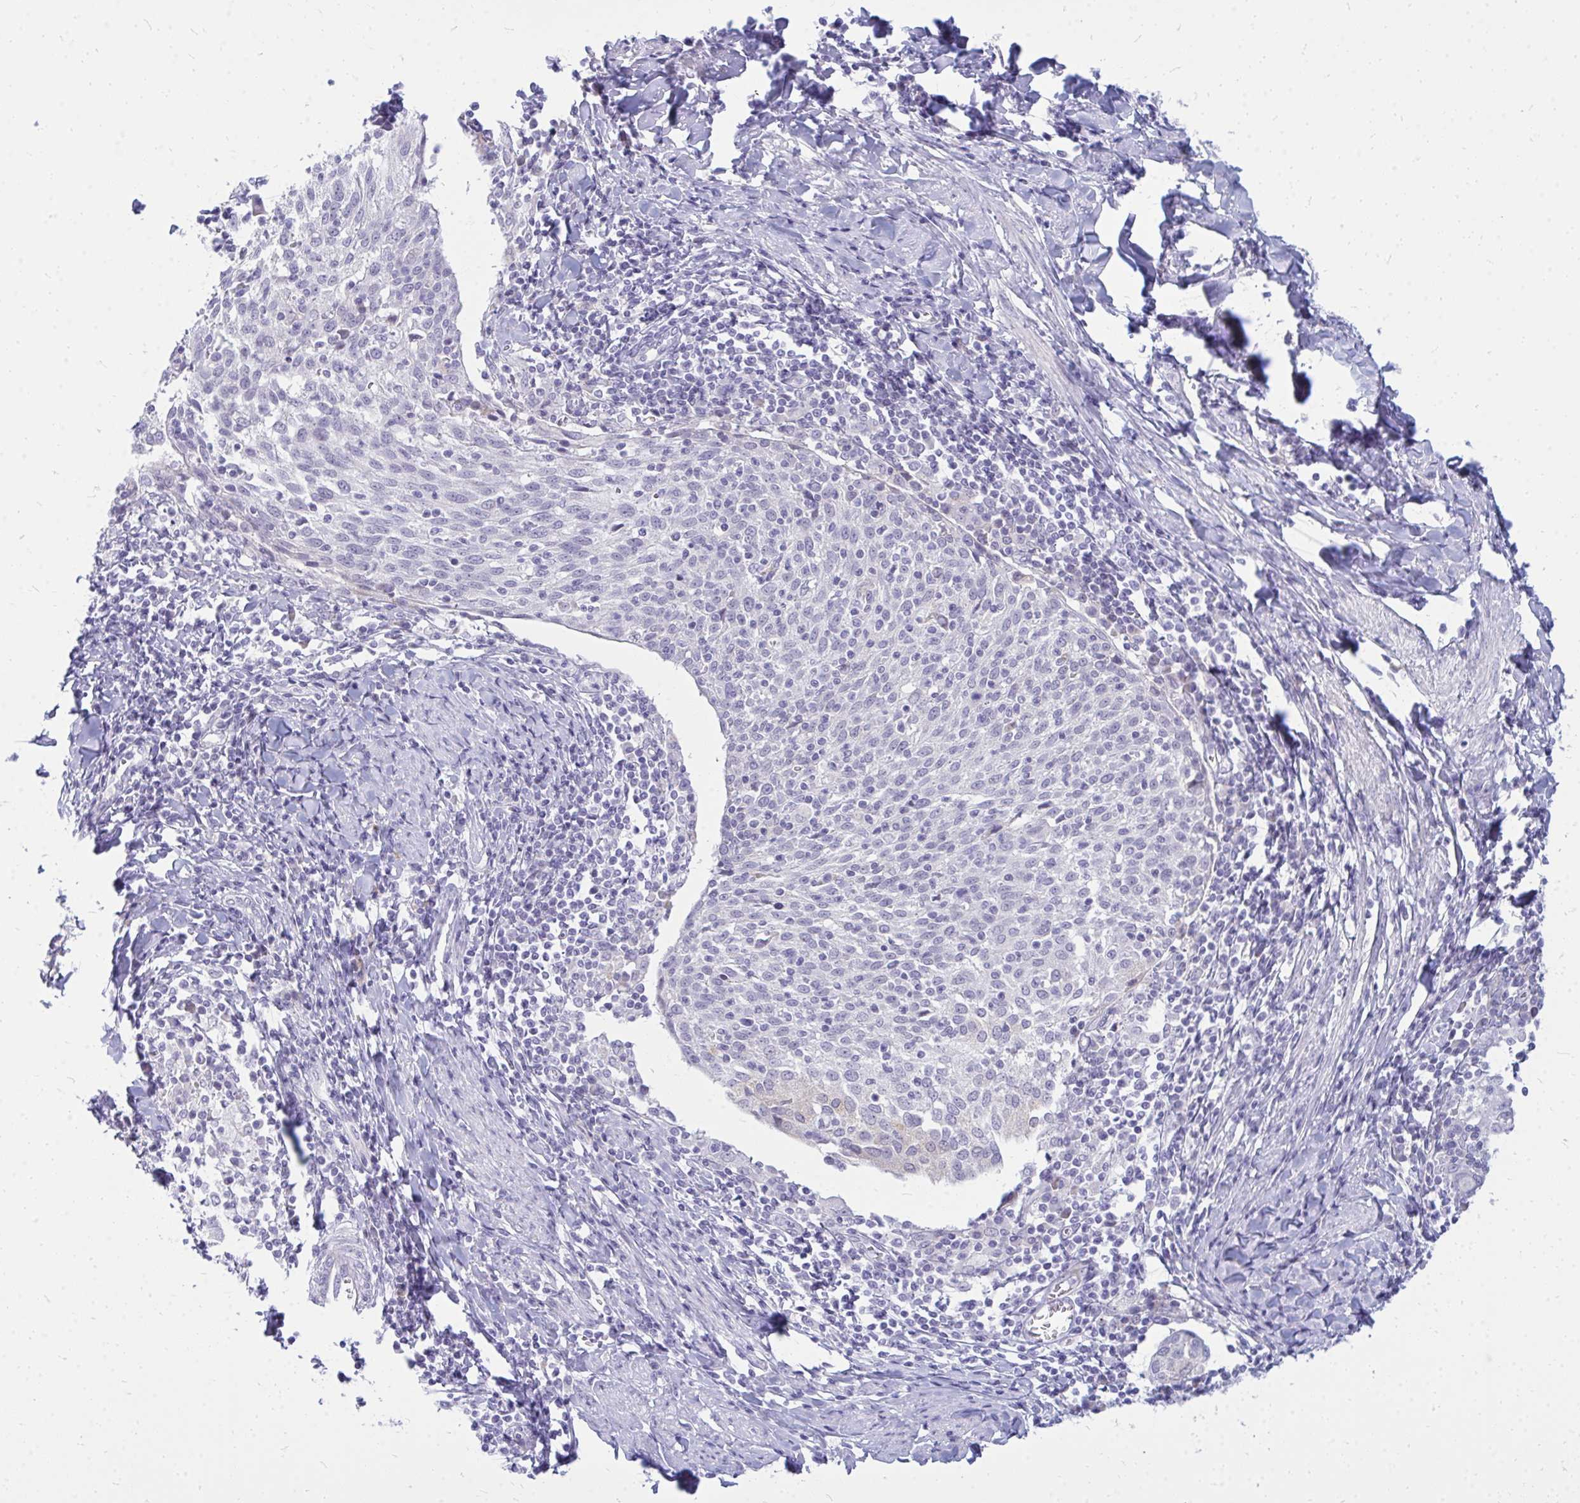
{"staining": {"intensity": "negative", "quantity": "none", "location": "none"}, "tissue": "cervical cancer", "cell_type": "Tumor cells", "image_type": "cancer", "snomed": [{"axis": "morphology", "description": "Squamous cell carcinoma, NOS"}, {"axis": "topography", "description": "Cervix"}], "caption": "Photomicrograph shows no protein positivity in tumor cells of cervical squamous cell carcinoma tissue.", "gene": "ZSCAN25", "patient": {"sex": "female", "age": 52}}